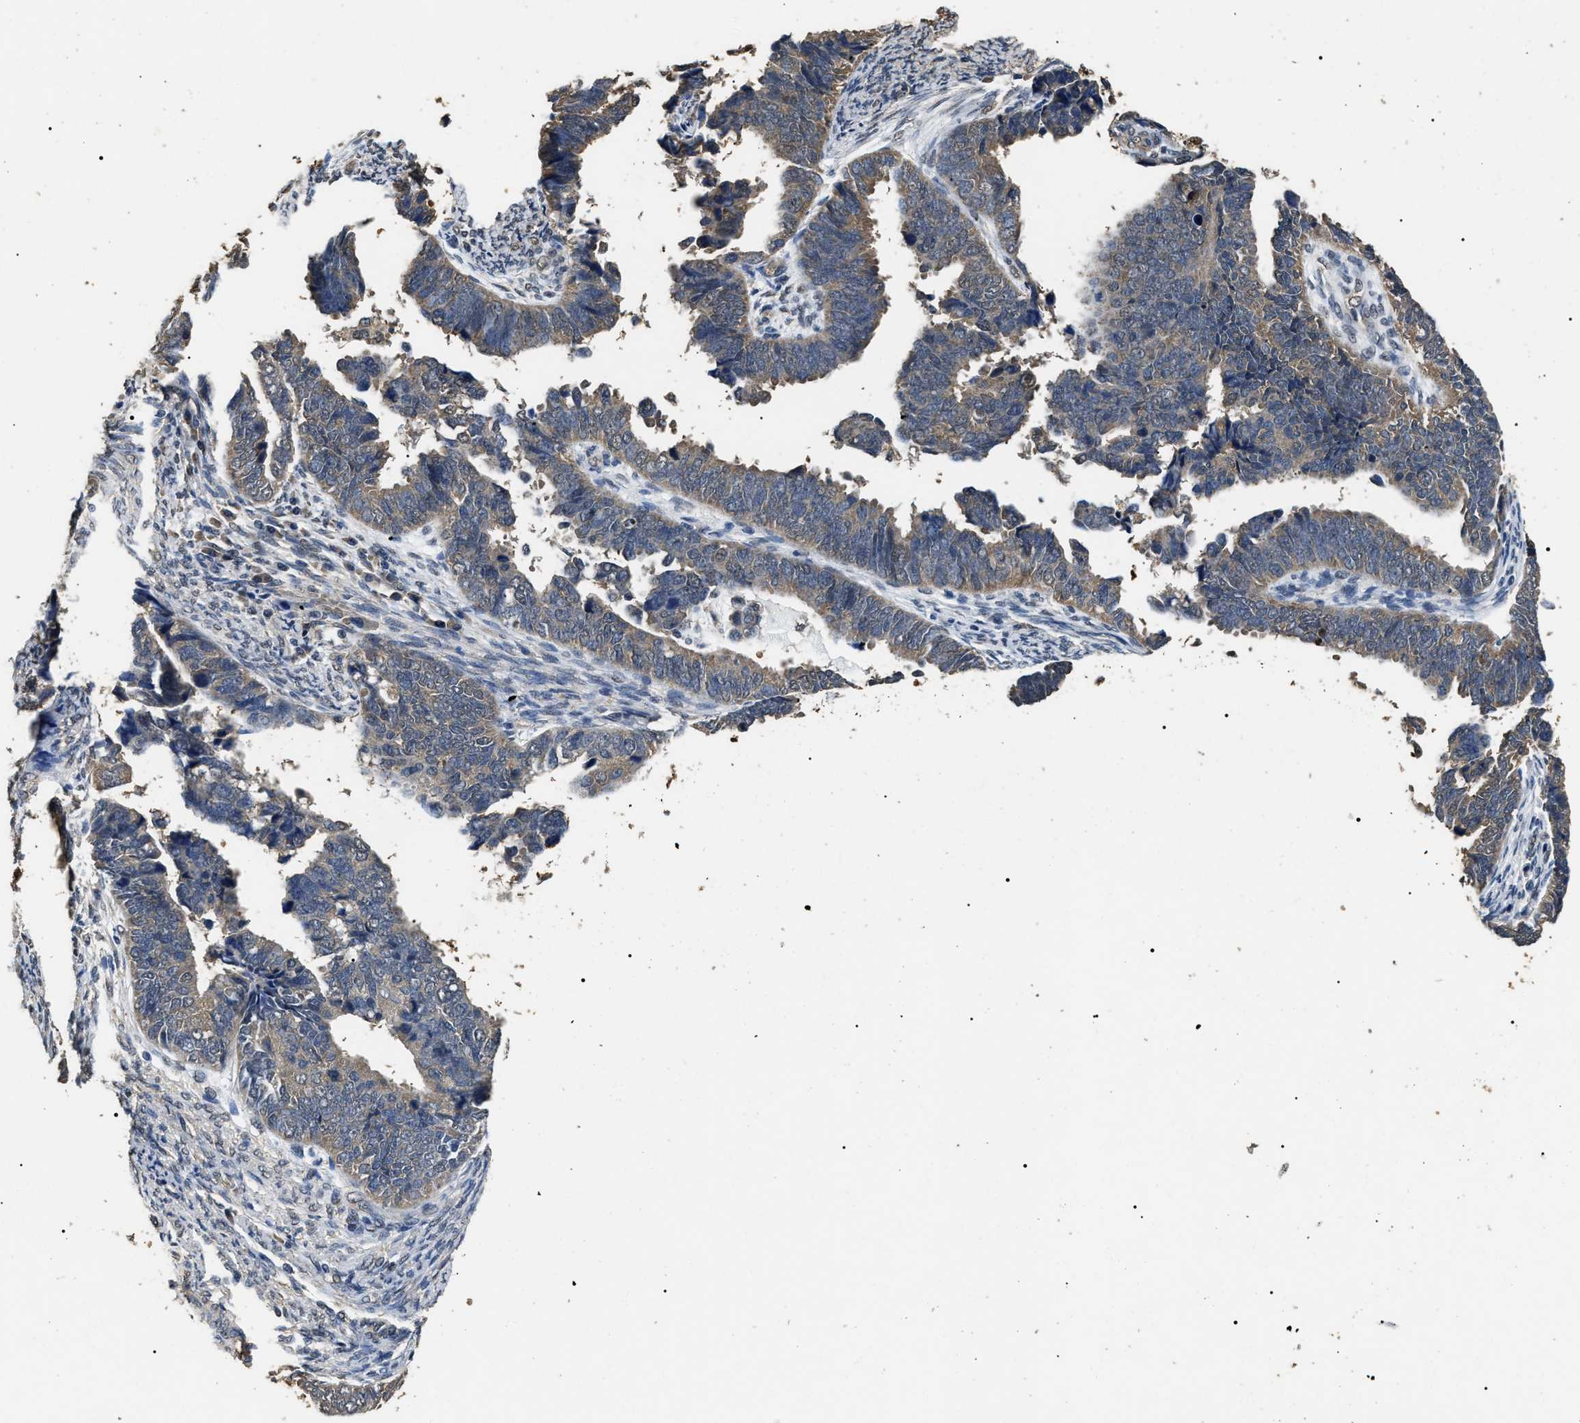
{"staining": {"intensity": "weak", "quantity": "25%-75%", "location": "cytoplasmic/membranous"}, "tissue": "endometrial cancer", "cell_type": "Tumor cells", "image_type": "cancer", "snomed": [{"axis": "morphology", "description": "Adenocarcinoma, NOS"}, {"axis": "topography", "description": "Endometrium"}], "caption": "This is an image of immunohistochemistry (IHC) staining of adenocarcinoma (endometrial), which shows weak positivity in the cytoplasmic/membranous of tumor cells.", "gene": "PSMD8", "patient": {"sex": "female", "age": 75}}